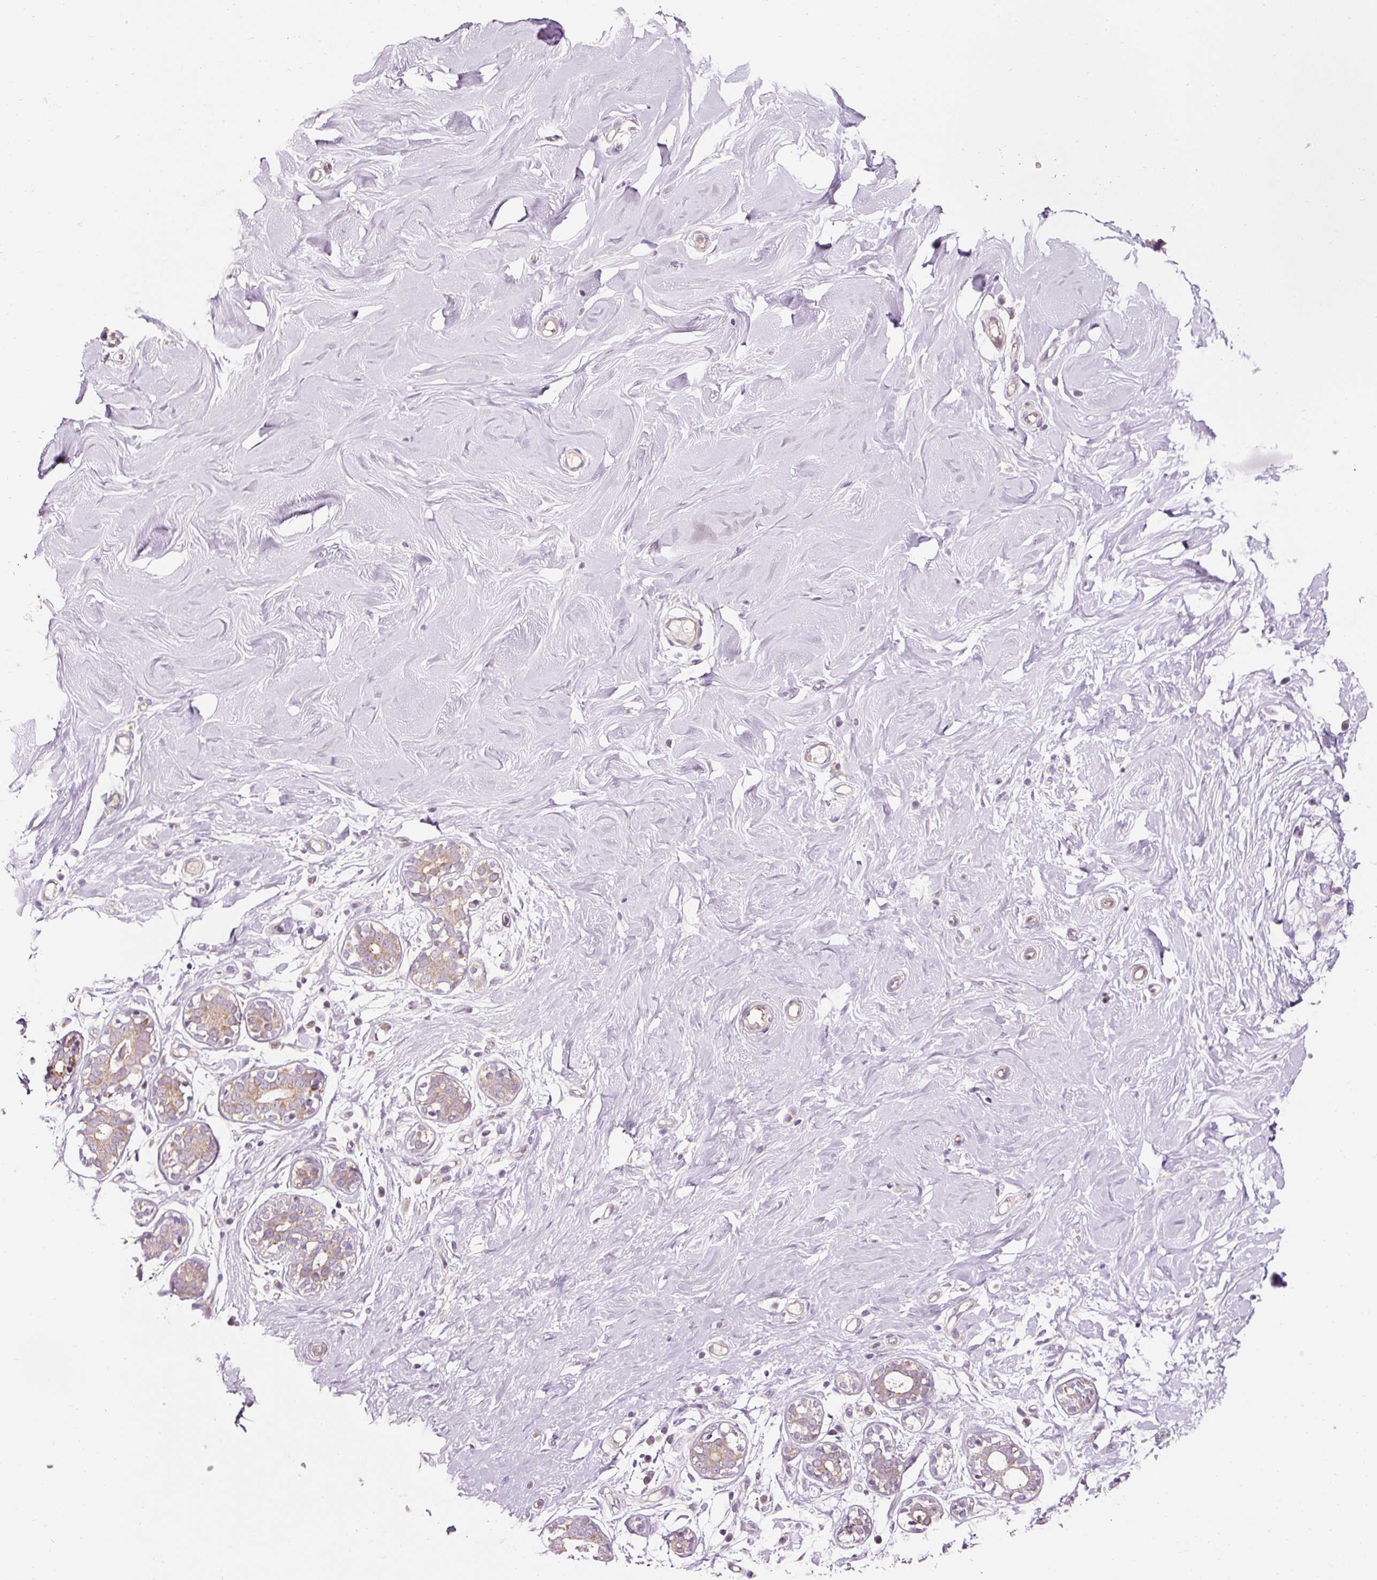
{"staining": {"intensity": "negative", "quantity": "none", "location": "none"}, "tissue": "breast", "cell_type": "Adipocytes", "image_type": "normal", "snomed": [{"axis": "morphology", "description": "Normal tissue, NOS"}, {"axis": "topography", "description": "Breast"}], "caption": "Immunohistochemistry micrograph of unremarkable human breast stained for a protein (brown), which demonstrates no expression in adipocytes. (DAB IHC visualized using brightfield microscopy, high magnification).", "gene": "NAPA", "patient": {"sex": "female", "age": 27}}